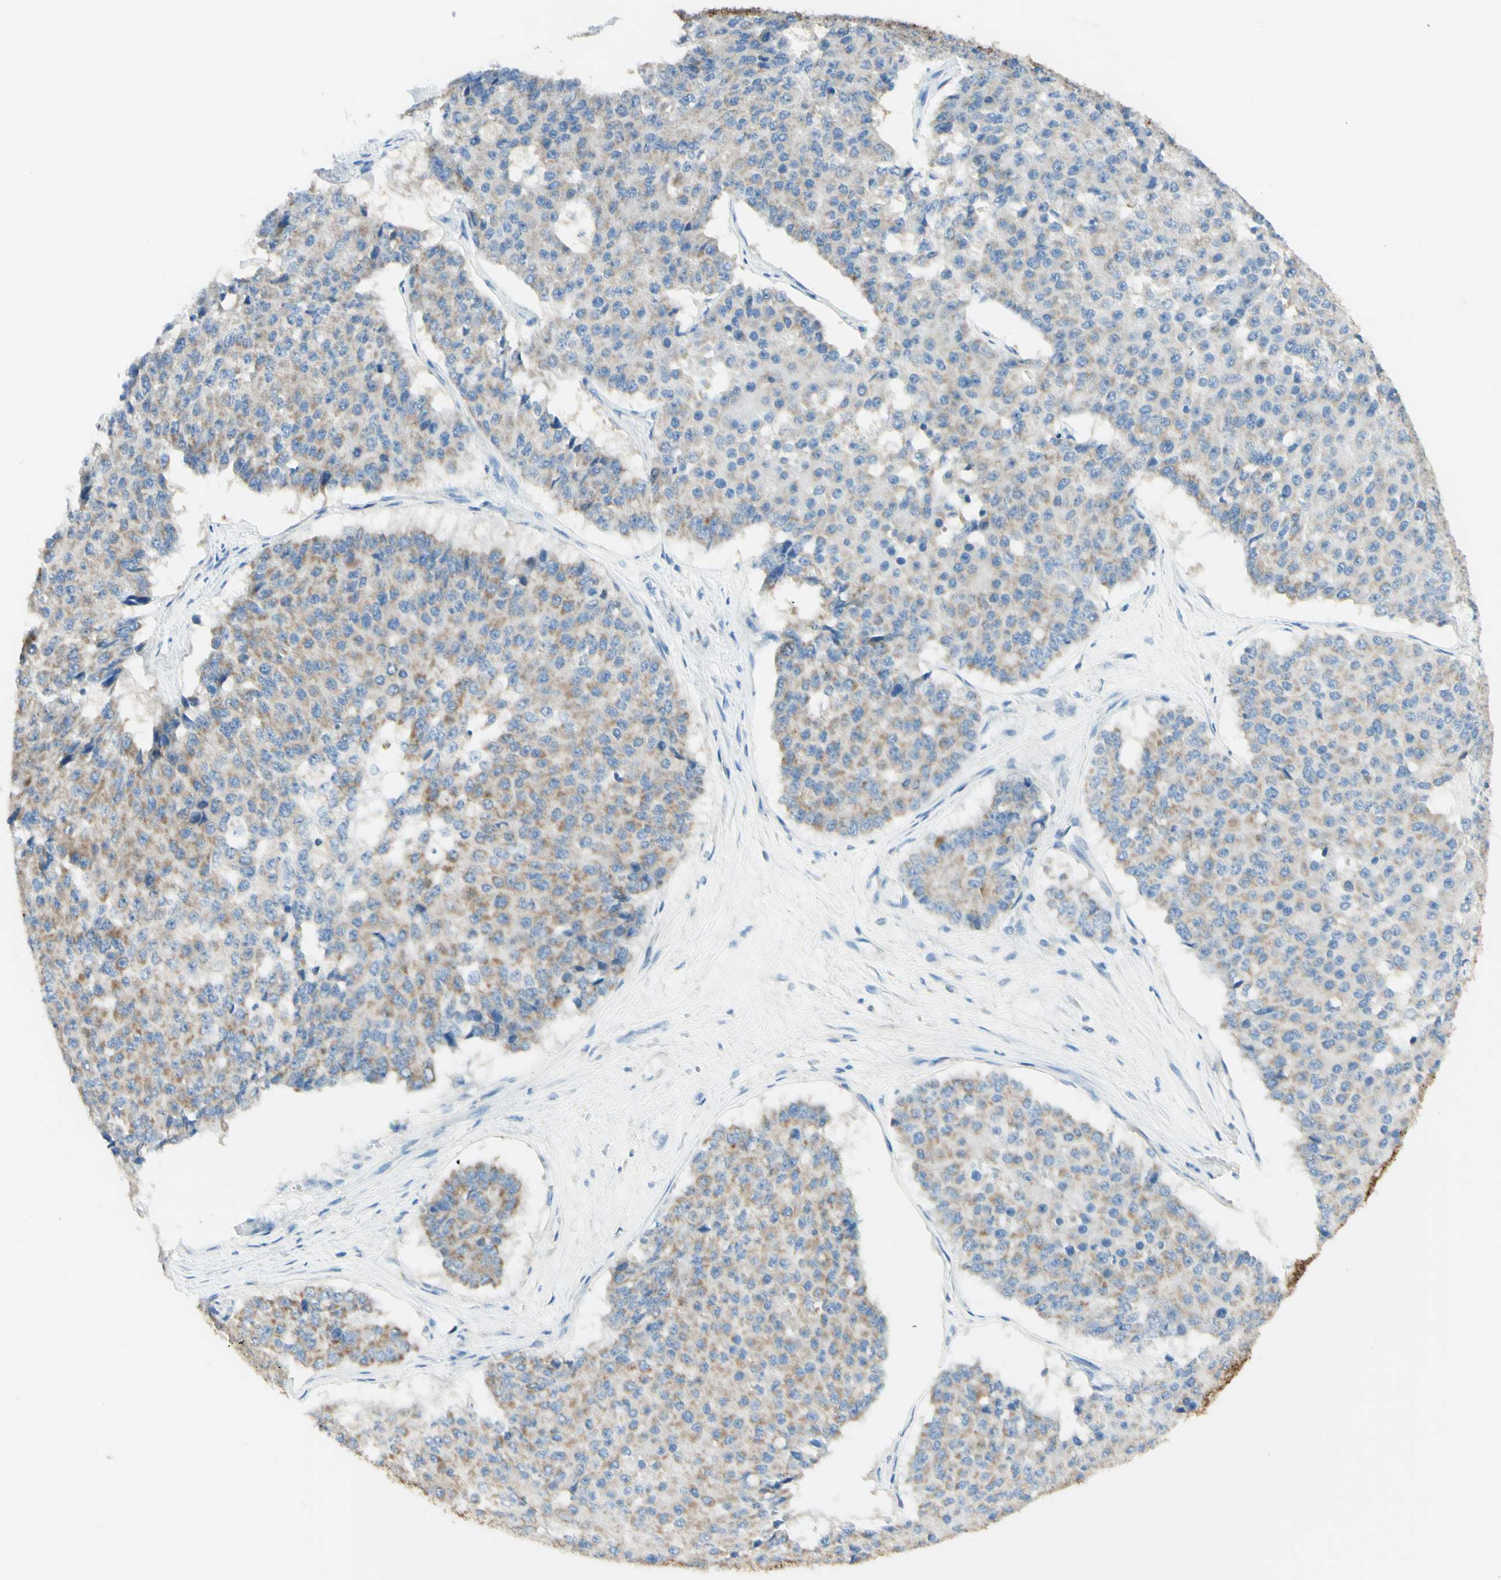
{"staining": {"intensity": "weak", "quantity": "25%-75%", "location": "cytoplasmic/membranous"}, "tissue": "pancreatic cancer", "cell_type": "Tumor cells", "image_type": "cancer", "snomed": [{"axis": "morphology", "description": "Adenocarcinoma, NOS"}, {"axis": "topography", "description": "Pancreas"}], "caption": "This micrograph demonstrates pancreatic cancer (adenocarcinoma) stained with IHC to label a protein in brown. The cytoplasmic/membranous of tumor cells show weak positivity for the protein. Nuclei are counter-stained blue.", "gene": "ARMC10", "patient": {"sex": "male", "age": 50}}